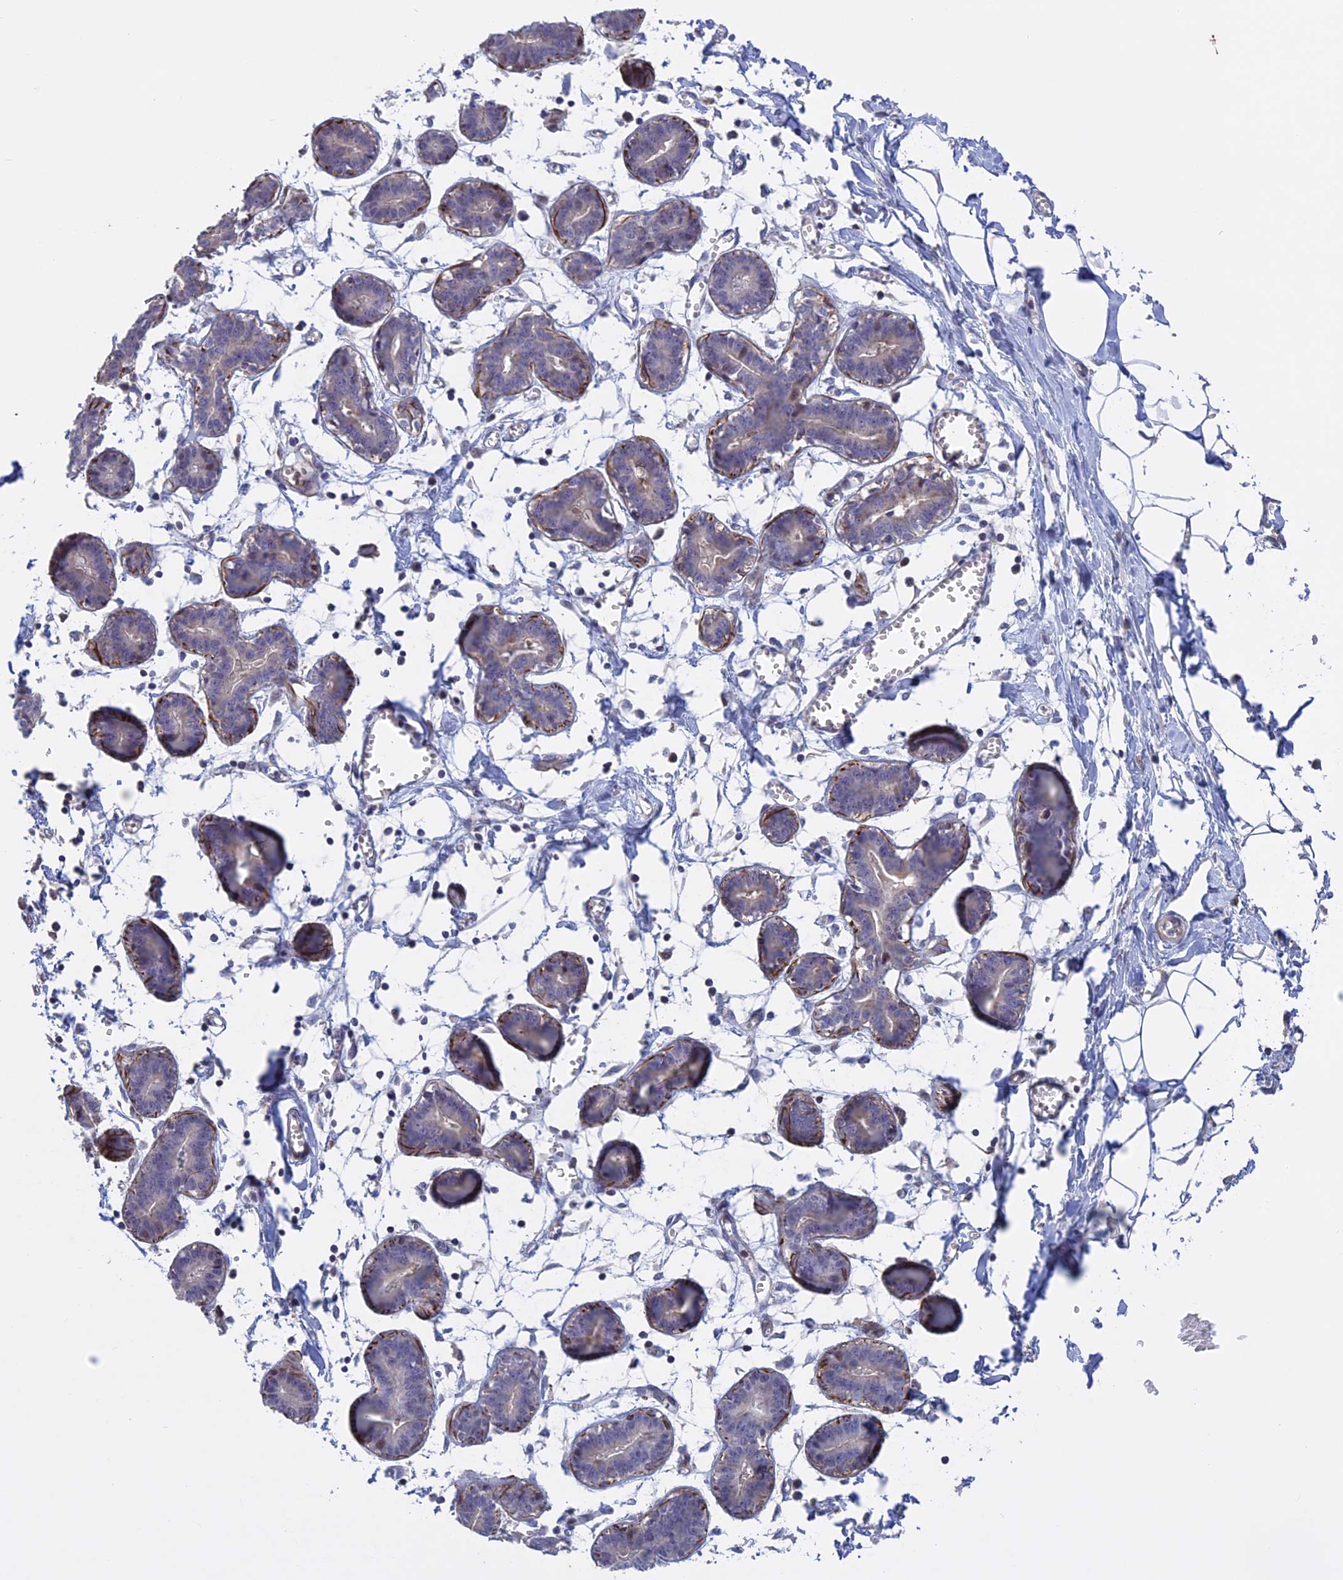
{"staining": {"intensity": "negative", "quantity": "none", "location": "none"}, "tissue": "breast", "cell_type": "Adipocytes", "image_type": "normal", "snomed": [{"axis": "morphology", "description": "Normal tissue, NOS"}, {"axis": "topography", "description": "Breast"}], "caption": "Breast was stained to show a protein in brown. There is no significant staining in adipocytes. Nuclei are stained in blue.", "gene": "LYPD5", "patient": {"sex": "female", "age": 27}}